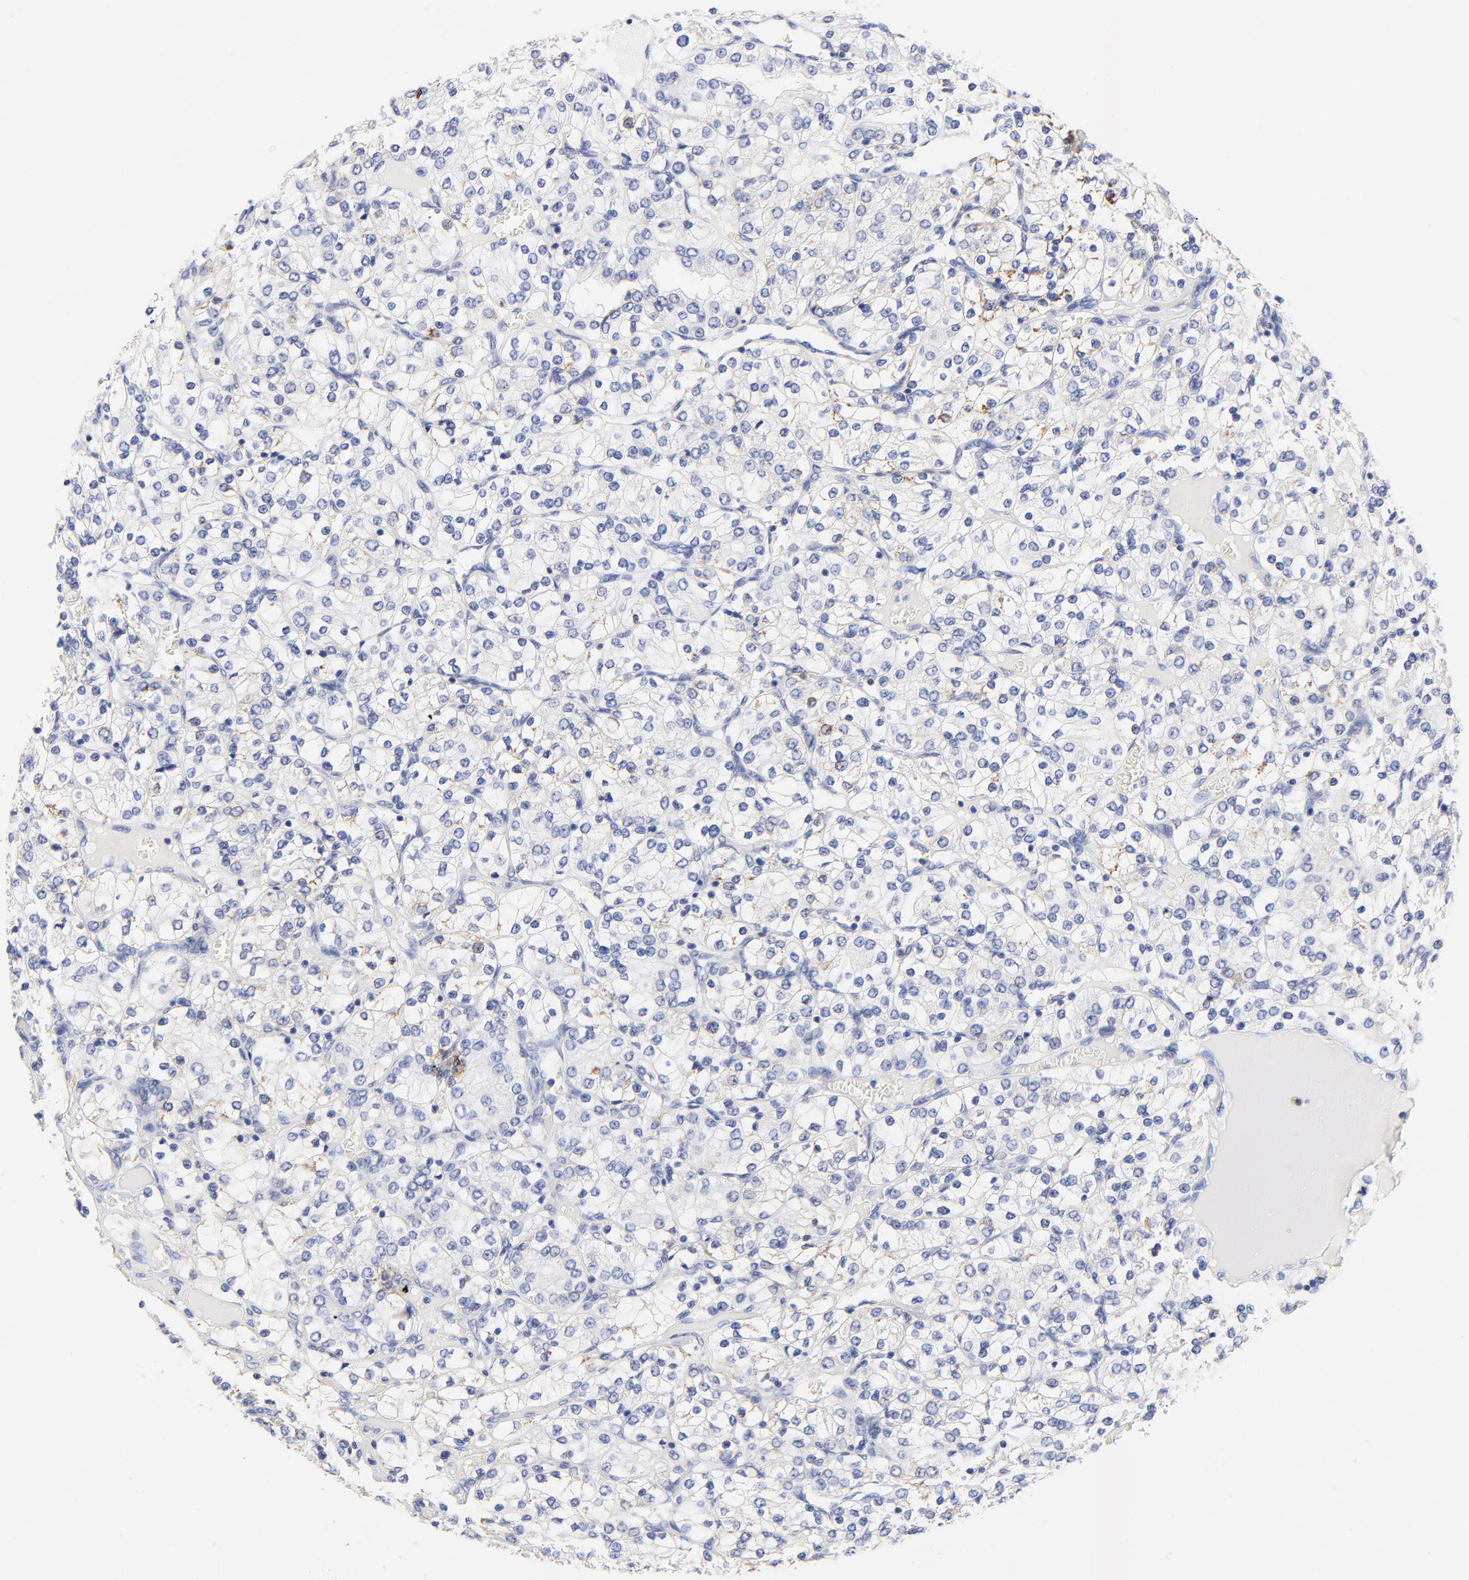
{"staining": {"intensity": "negative", "quantity": "none", "location": "none"}, "tissue": "renal cancer", "cell_type": "Tumor cells", "image_type": "cancer", "snomed": [{"axis": "morphology", "description": "Adenocarcinoma, NOS"}, {"axis": "topography", "description": "Kidney"}], "caption": "DAB (3,3'-diaminobenzidine) immunohistochemical staining of human renal cancer (adenocarcinoma) reveals no significant staining in tumor cells. The staining is performed using DAB brown chromogen with nuclei counter-stained in using hematoxylin.", "gene": "FBXO10", "patient": {"sex": "female", "age": 62}}